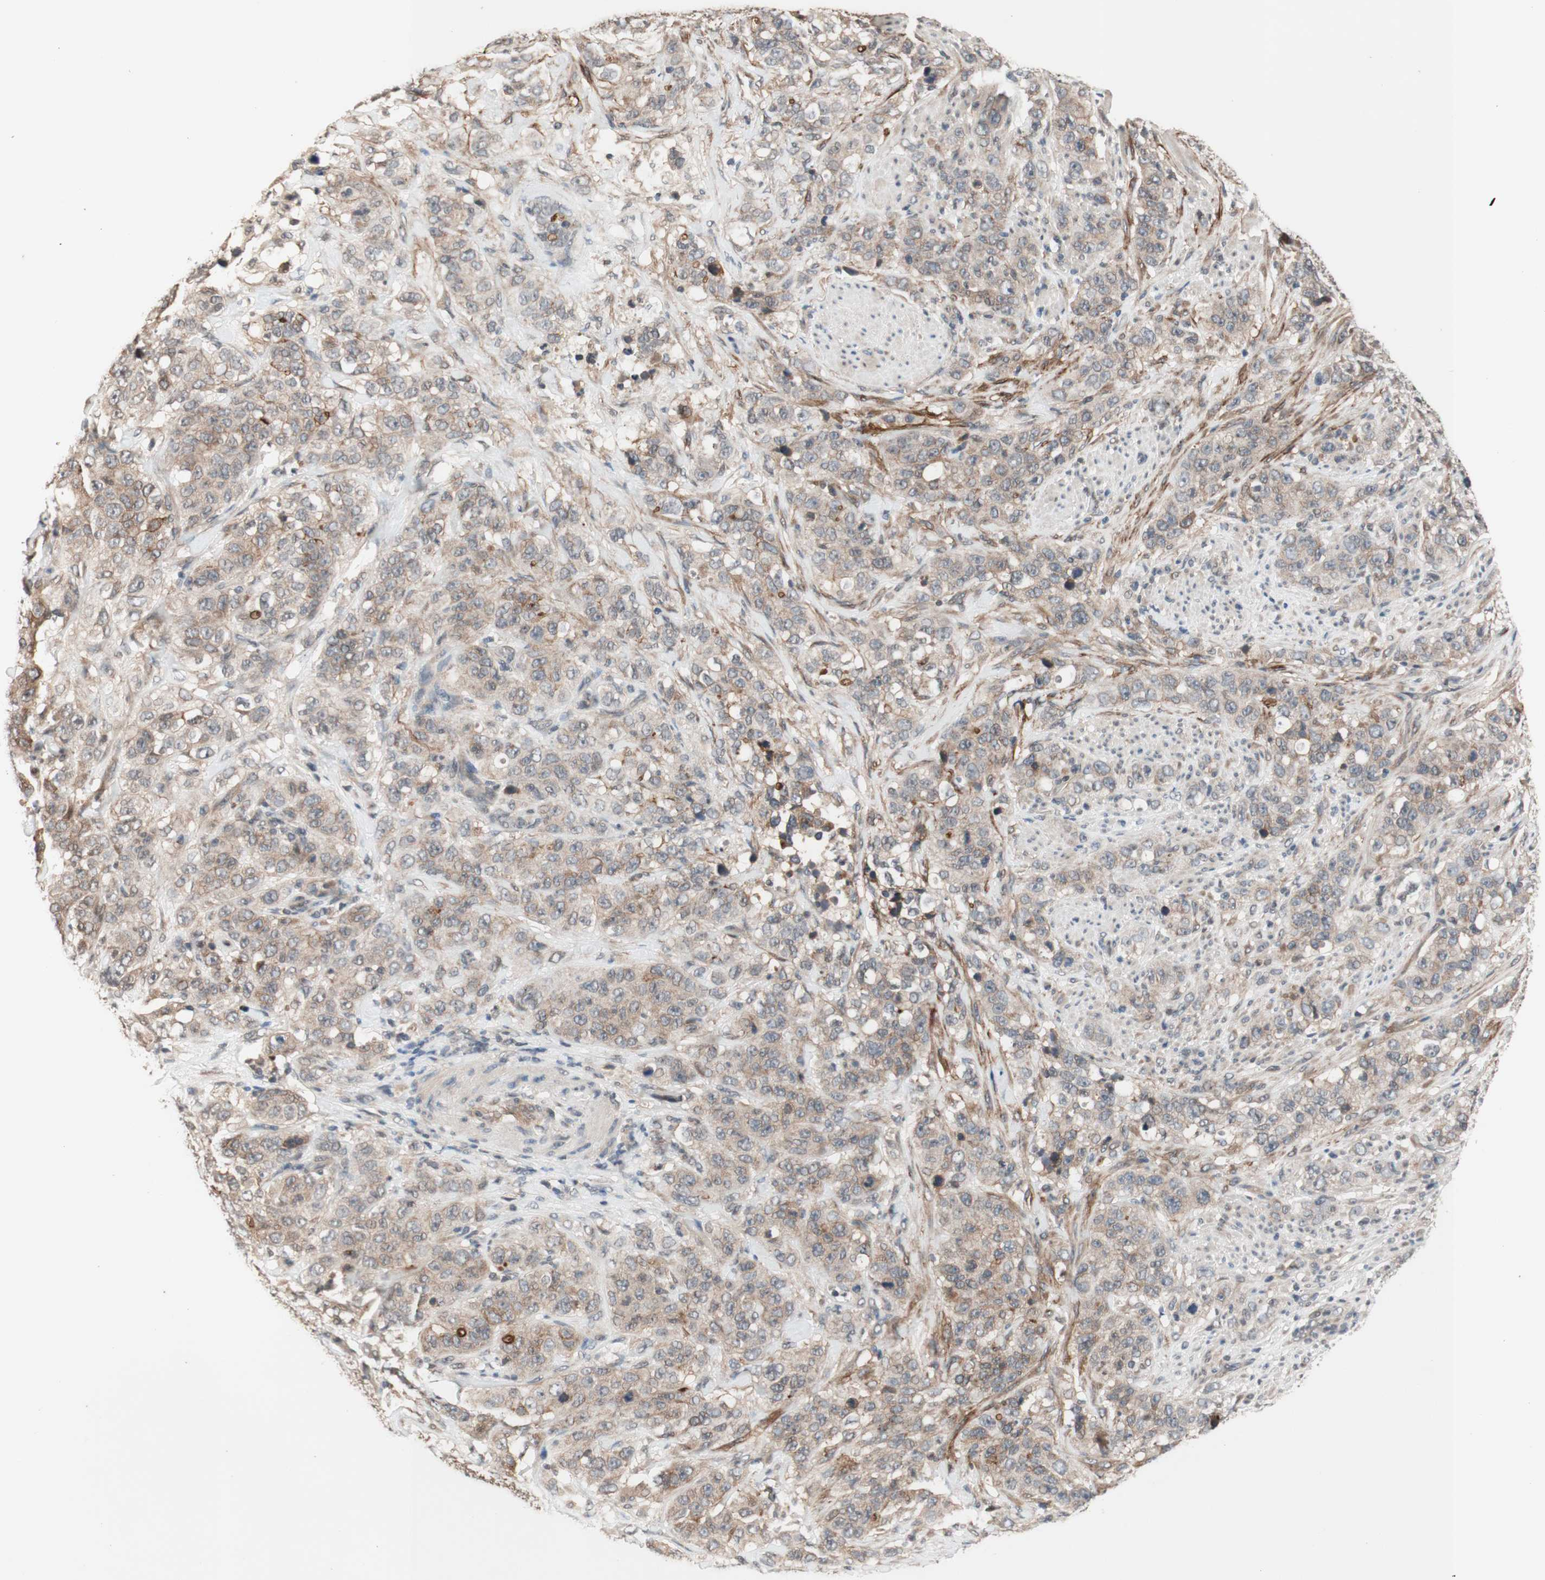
{"staining": {"intensity": "weak", "quantity": ">75%", "location": "cytoplasmic/membranous"}, "tissue": "stomach cancer", "cell_type": "Tumor cells", "image_type": "cancer", "snomed": [{"axis": "morphology", "description": "Adenocarcinoma, NOS"}, {"axis": "topography", "description": "Stomach"}], "caption": "This is a micrograph of immunohistochemistry staining of adenocarcinoma (stomach), which shows weak staining in the cytoplasmic/membranous of tumor cells.", "gene": "CD55", "patient": {"sex": "male", "age": 48}}